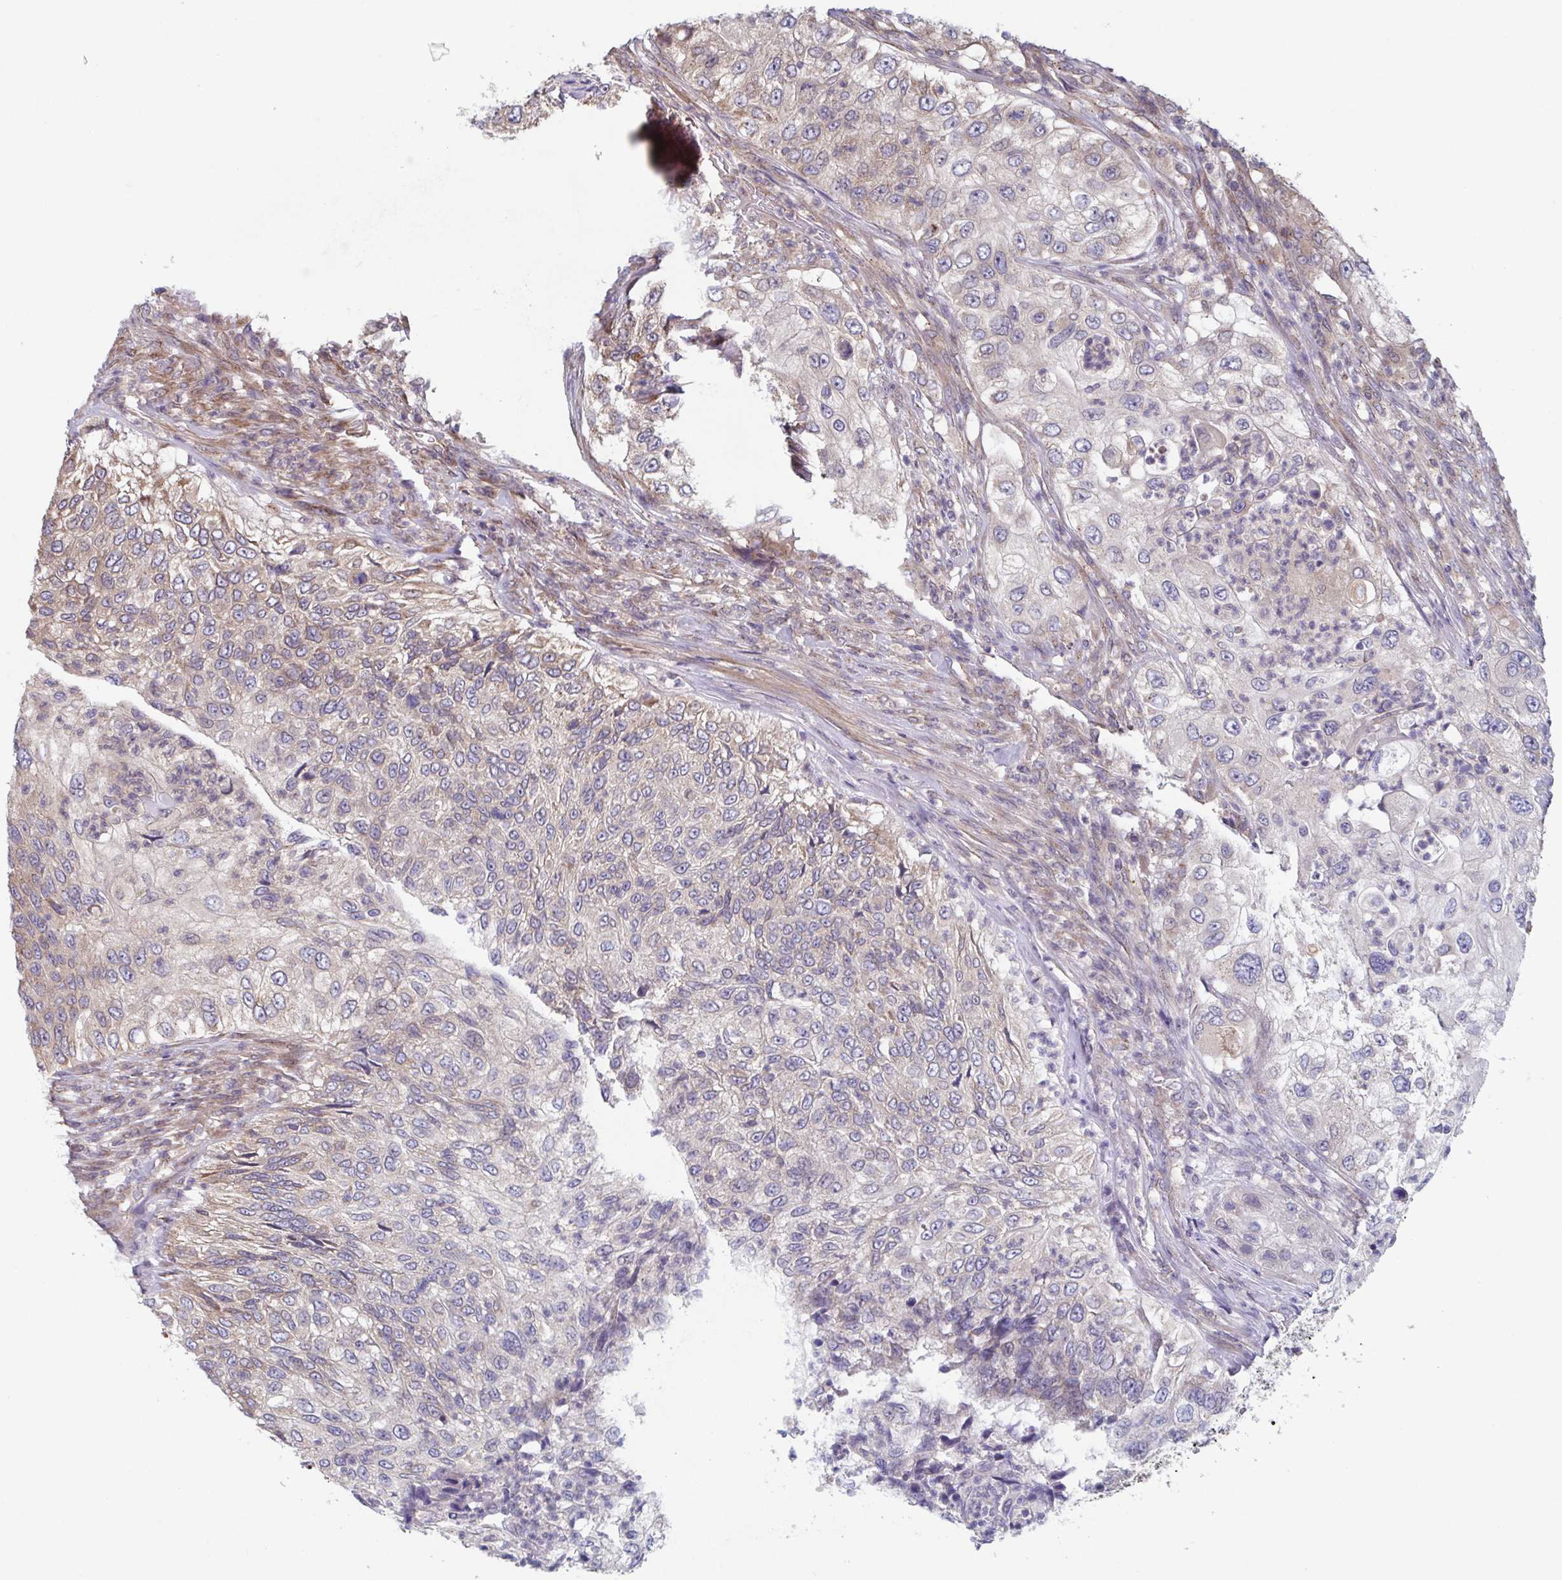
{"staining": {"intensity": "weak", "quantity": "25%-75%", "location": "cytoplasmic/membranous"}, "tissue": "urothelial cancer", "cell_type": "Tumor cells", "image_type": "cancer", "snomed": [{"axis": "morphology", "description": "Urothelial carcinoma, High grade"}, {"axis": "topography", "description": "Urinary bladder"}], "caption": "Brown immunohistochemical staining in urothelial cancer reveals weak cytoplasmic/membranous expression in about 25%-75% of tumor cells.", "gene": "COPB1", "patient": {"sex": "female", "age": 60}}